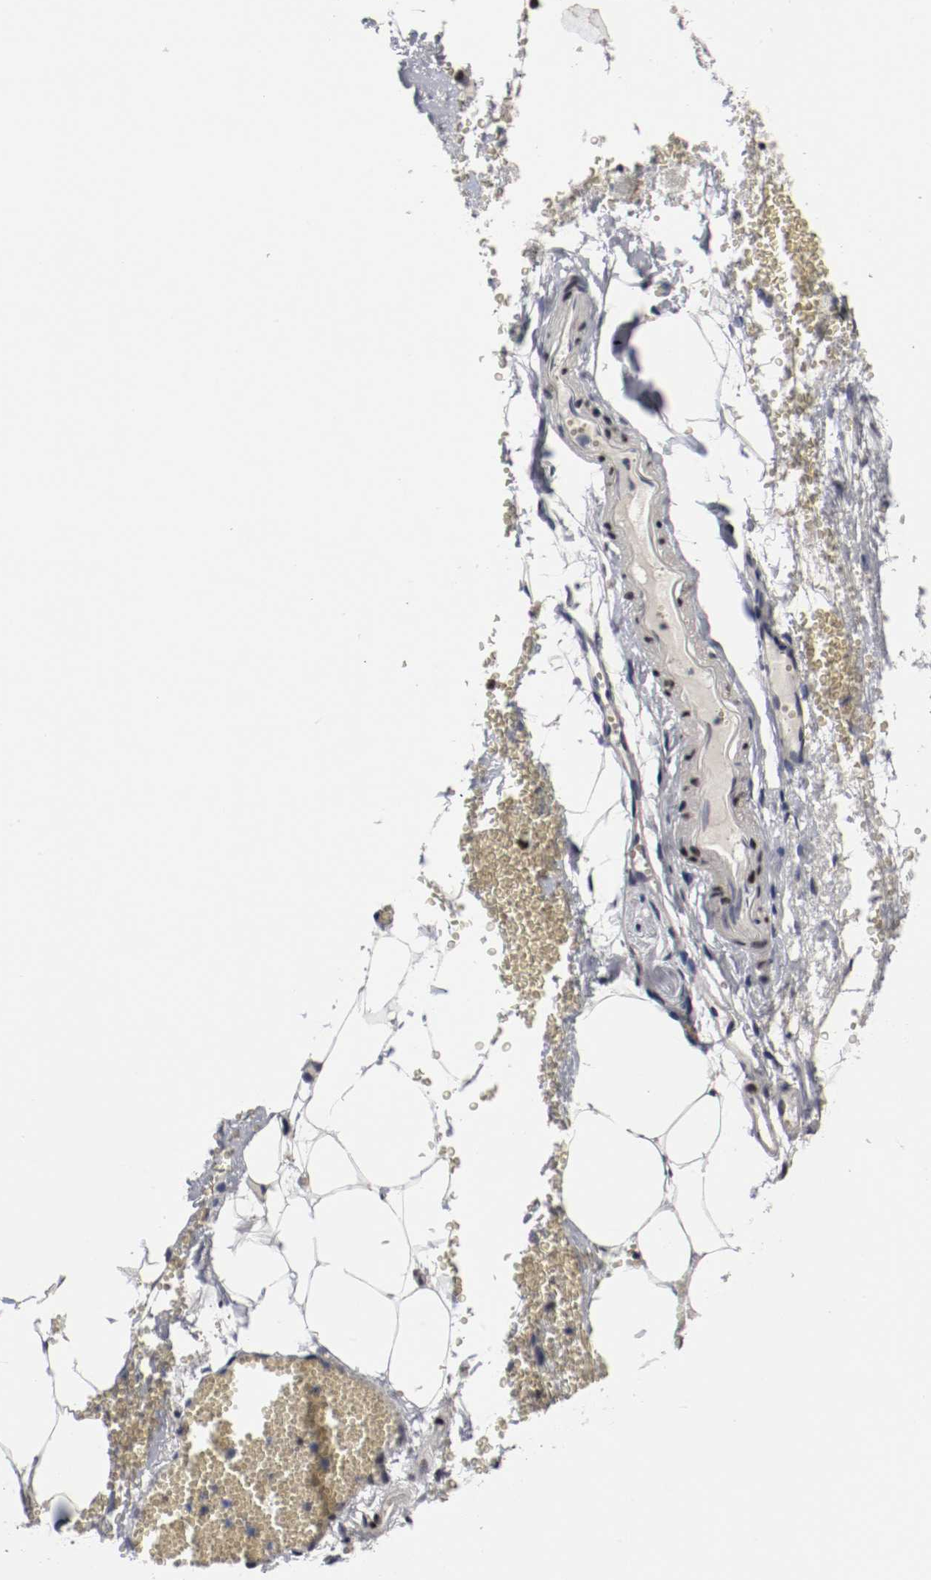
{"staining": {"intensity": "strong", "quantity": ">75%", "location": "nuclear"}, "tissue": "adrenal gland", "cell_type": "Glandular cells", "image_type": "normal", "snomed": [{"axis": "morphology", "description": "Normal tissue, NOS"}, {"axis": "topography", "description": "Adrenal gland"}], "caption": "Protein expression analysis of unremarkable human adrenal gland reveals strong nuclear positivity in about >75% of glandular cells. Nuclei are stained in blue.", "gene": "MEF2D", "patient": {"sex": "female", "age": 71}}